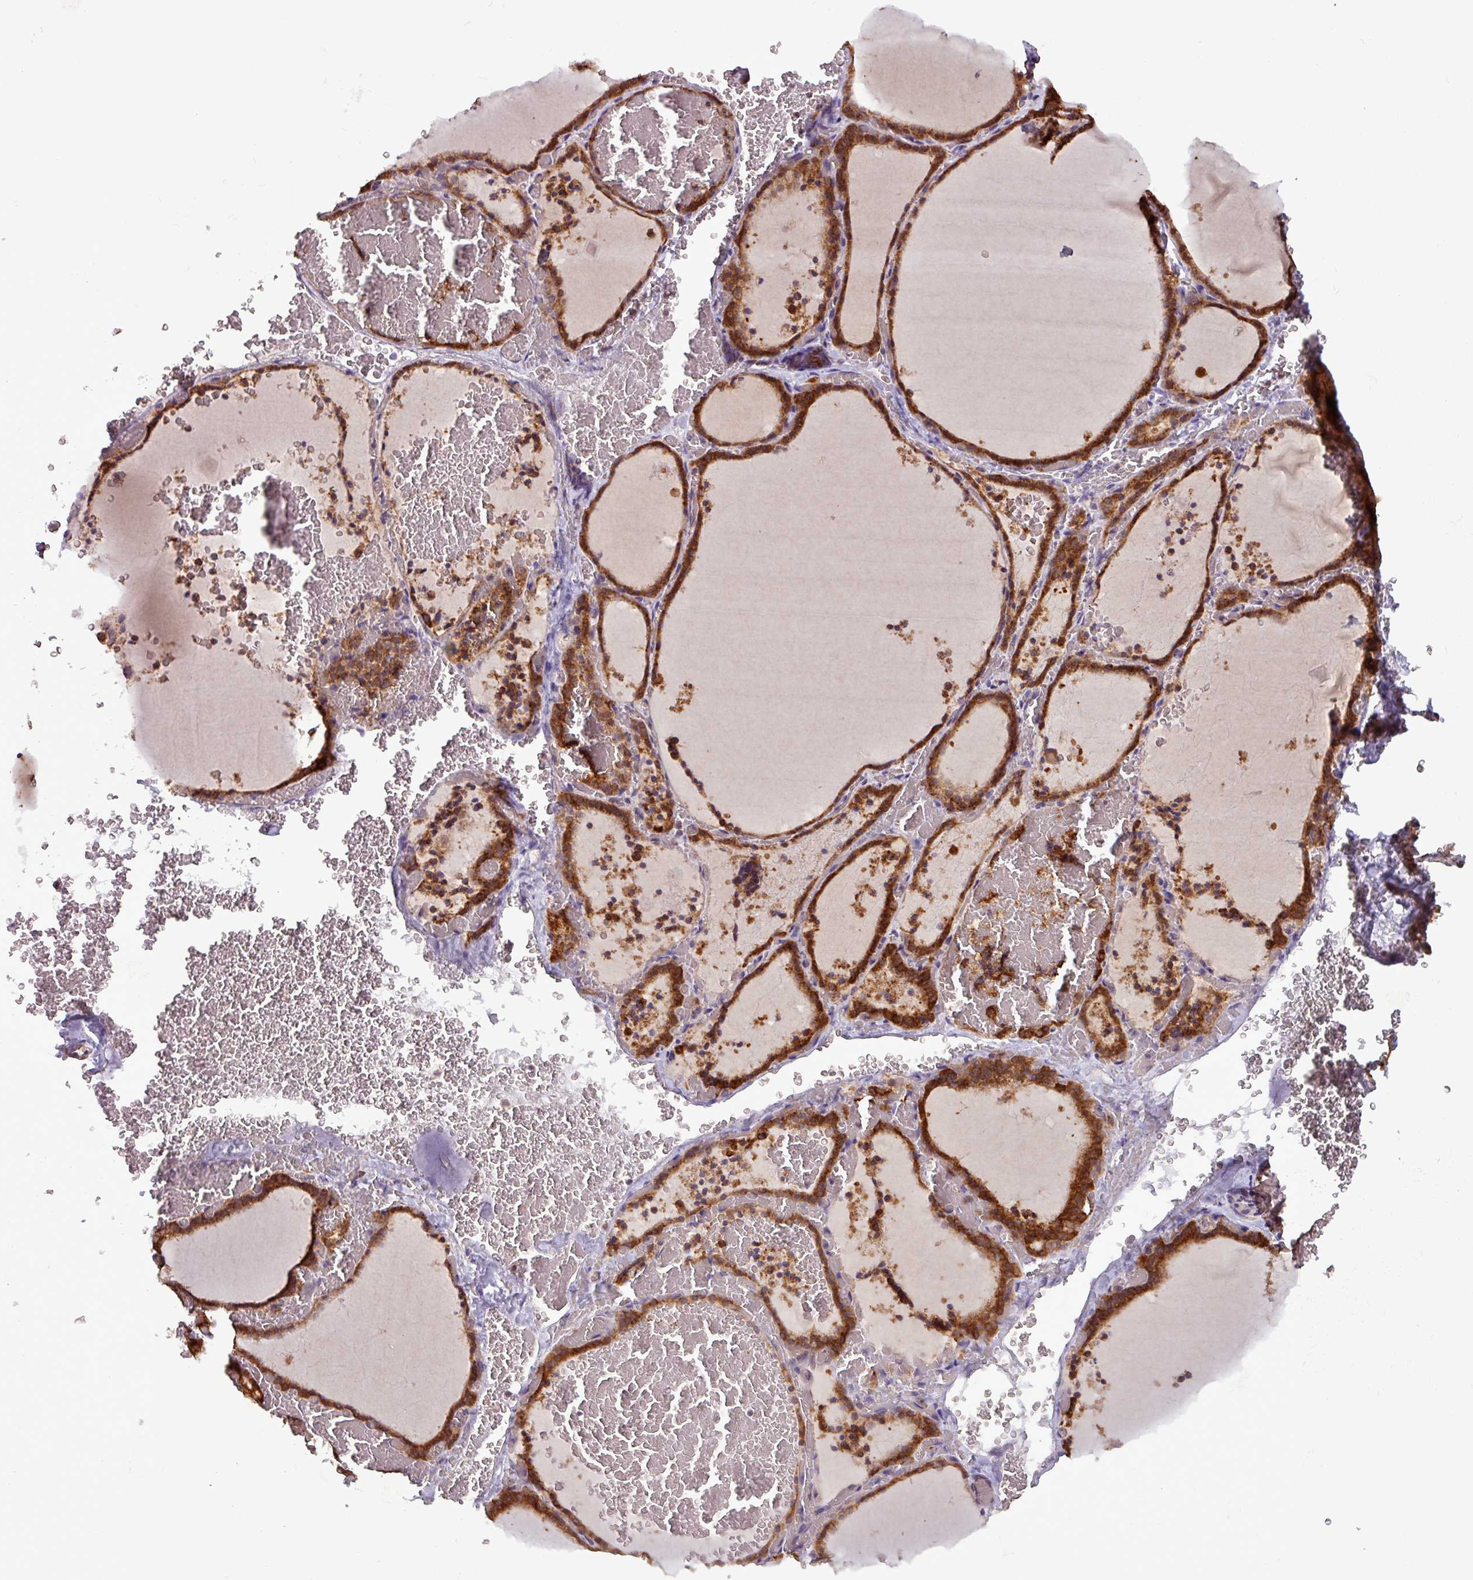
{"staining": {"intensity": "strong", "quantity": ">75%", "location": "cytoplasmic/membranous"}, "tissue": "thyroid gland", "cell_type": "Glandular cells", "image_type": "normal", "snomed": [{"axis": "morphology", "description": "Normal tissue, NOS"}, {"axis": "topography", "description": "Thyroid gland"}], "caption": "About >75% of glandular cells in normal human thyroid gland reveal strong cytoplasmic/membranous protein positivity as visualized by brown immunohistochemical staining.", "gene": "MCTP2", "patient": {"sex": "female", "age": 39}}